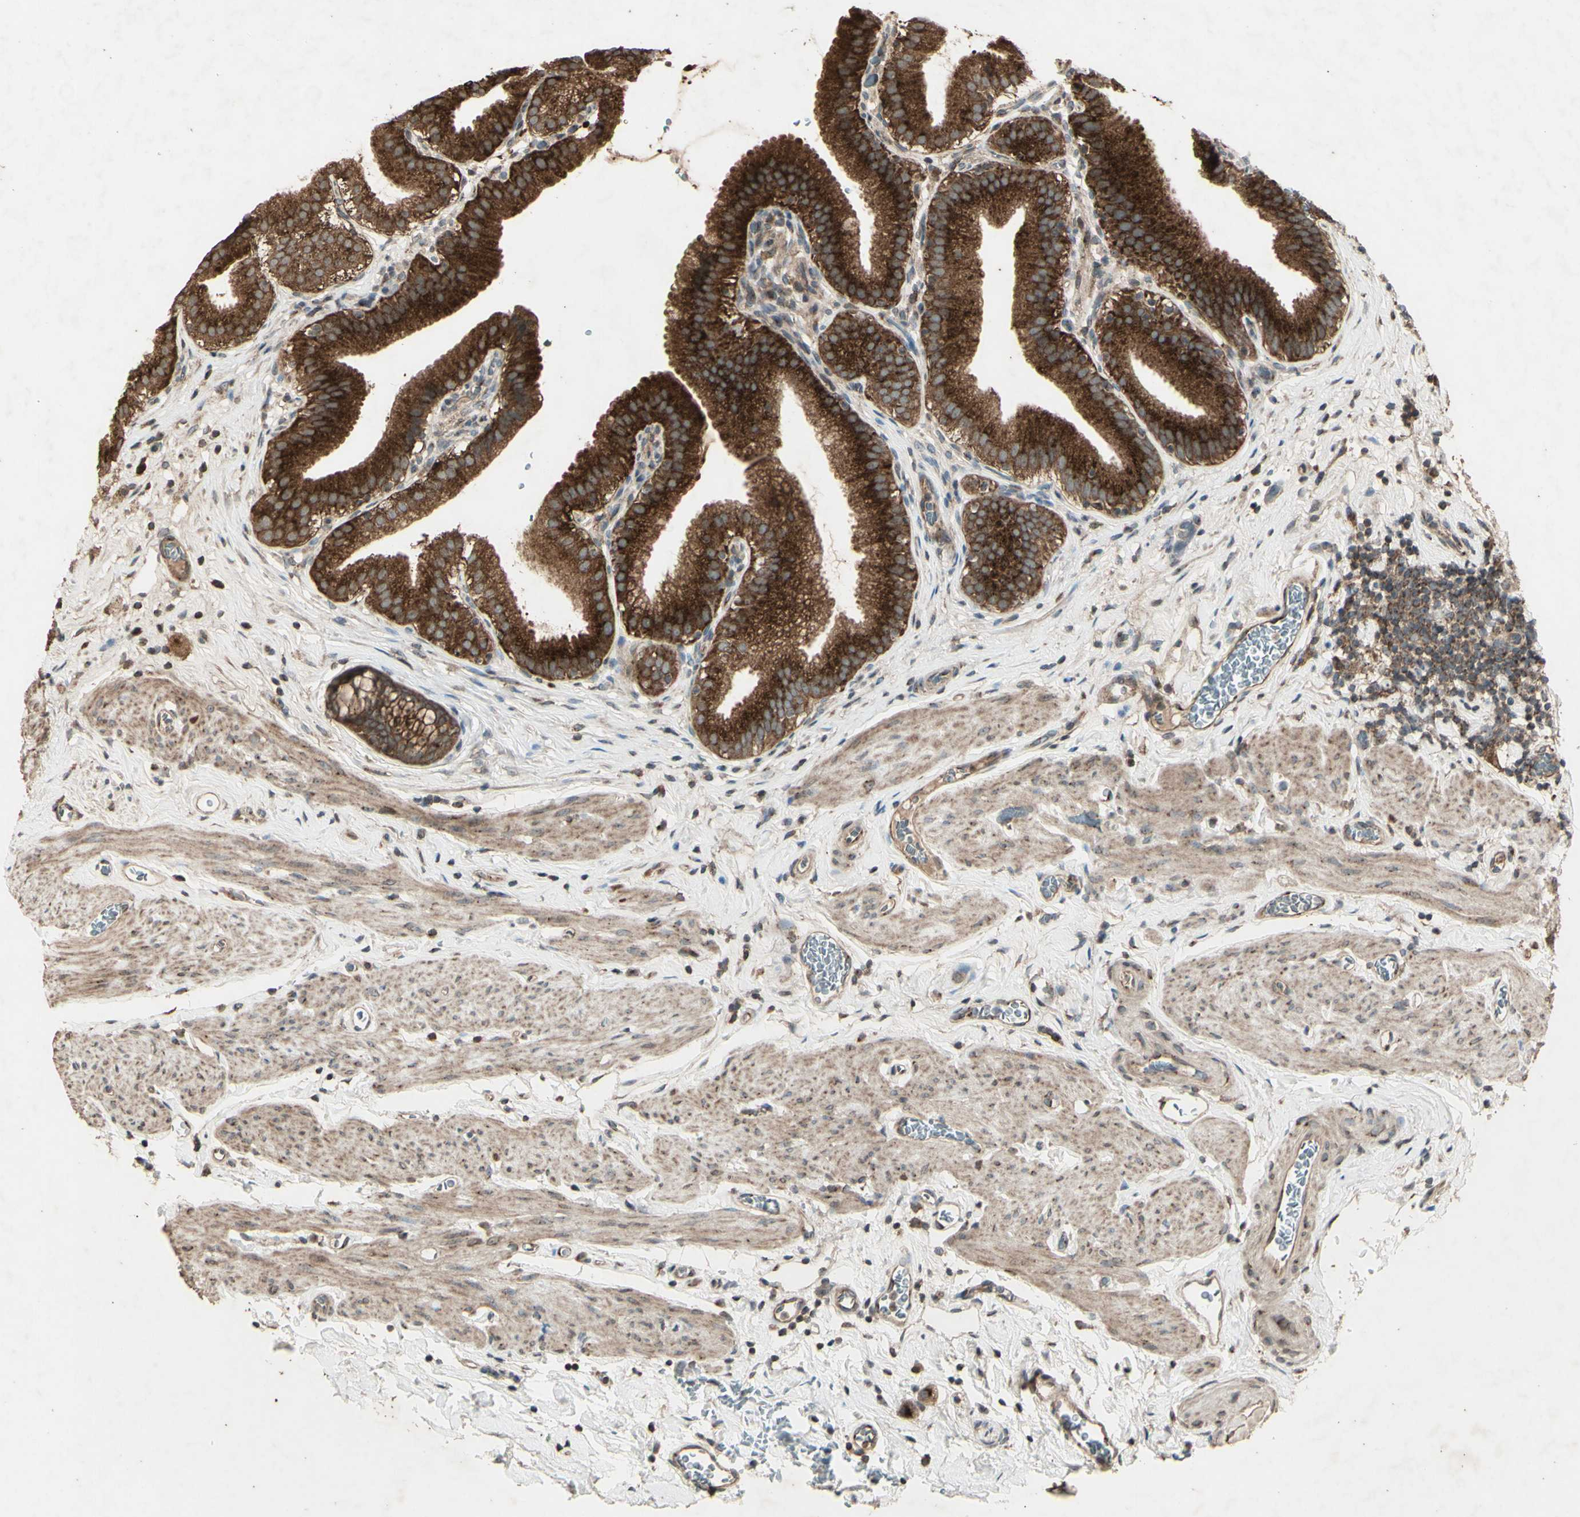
{"staining": {"intensity": "strong", "quantity": ">75%", "location": "cytoplasmic/membranous"}, "tissue": "gallbladder", "cell_type": "Glandular cells", "image_type": "normal", "snomed": [{"axis": "morphology", "description": "Normal tissue, NOS"}, {"axis": "topography", "description": "Gallbladder"}], "caption": "Gallbladder stained with a brown dye exhibits strong cytoplasmic/membranous positive expression in approximately >75% of glandular cells.", "gene": "AP1G1", "patient": {"sex": "male", "age": 54}}